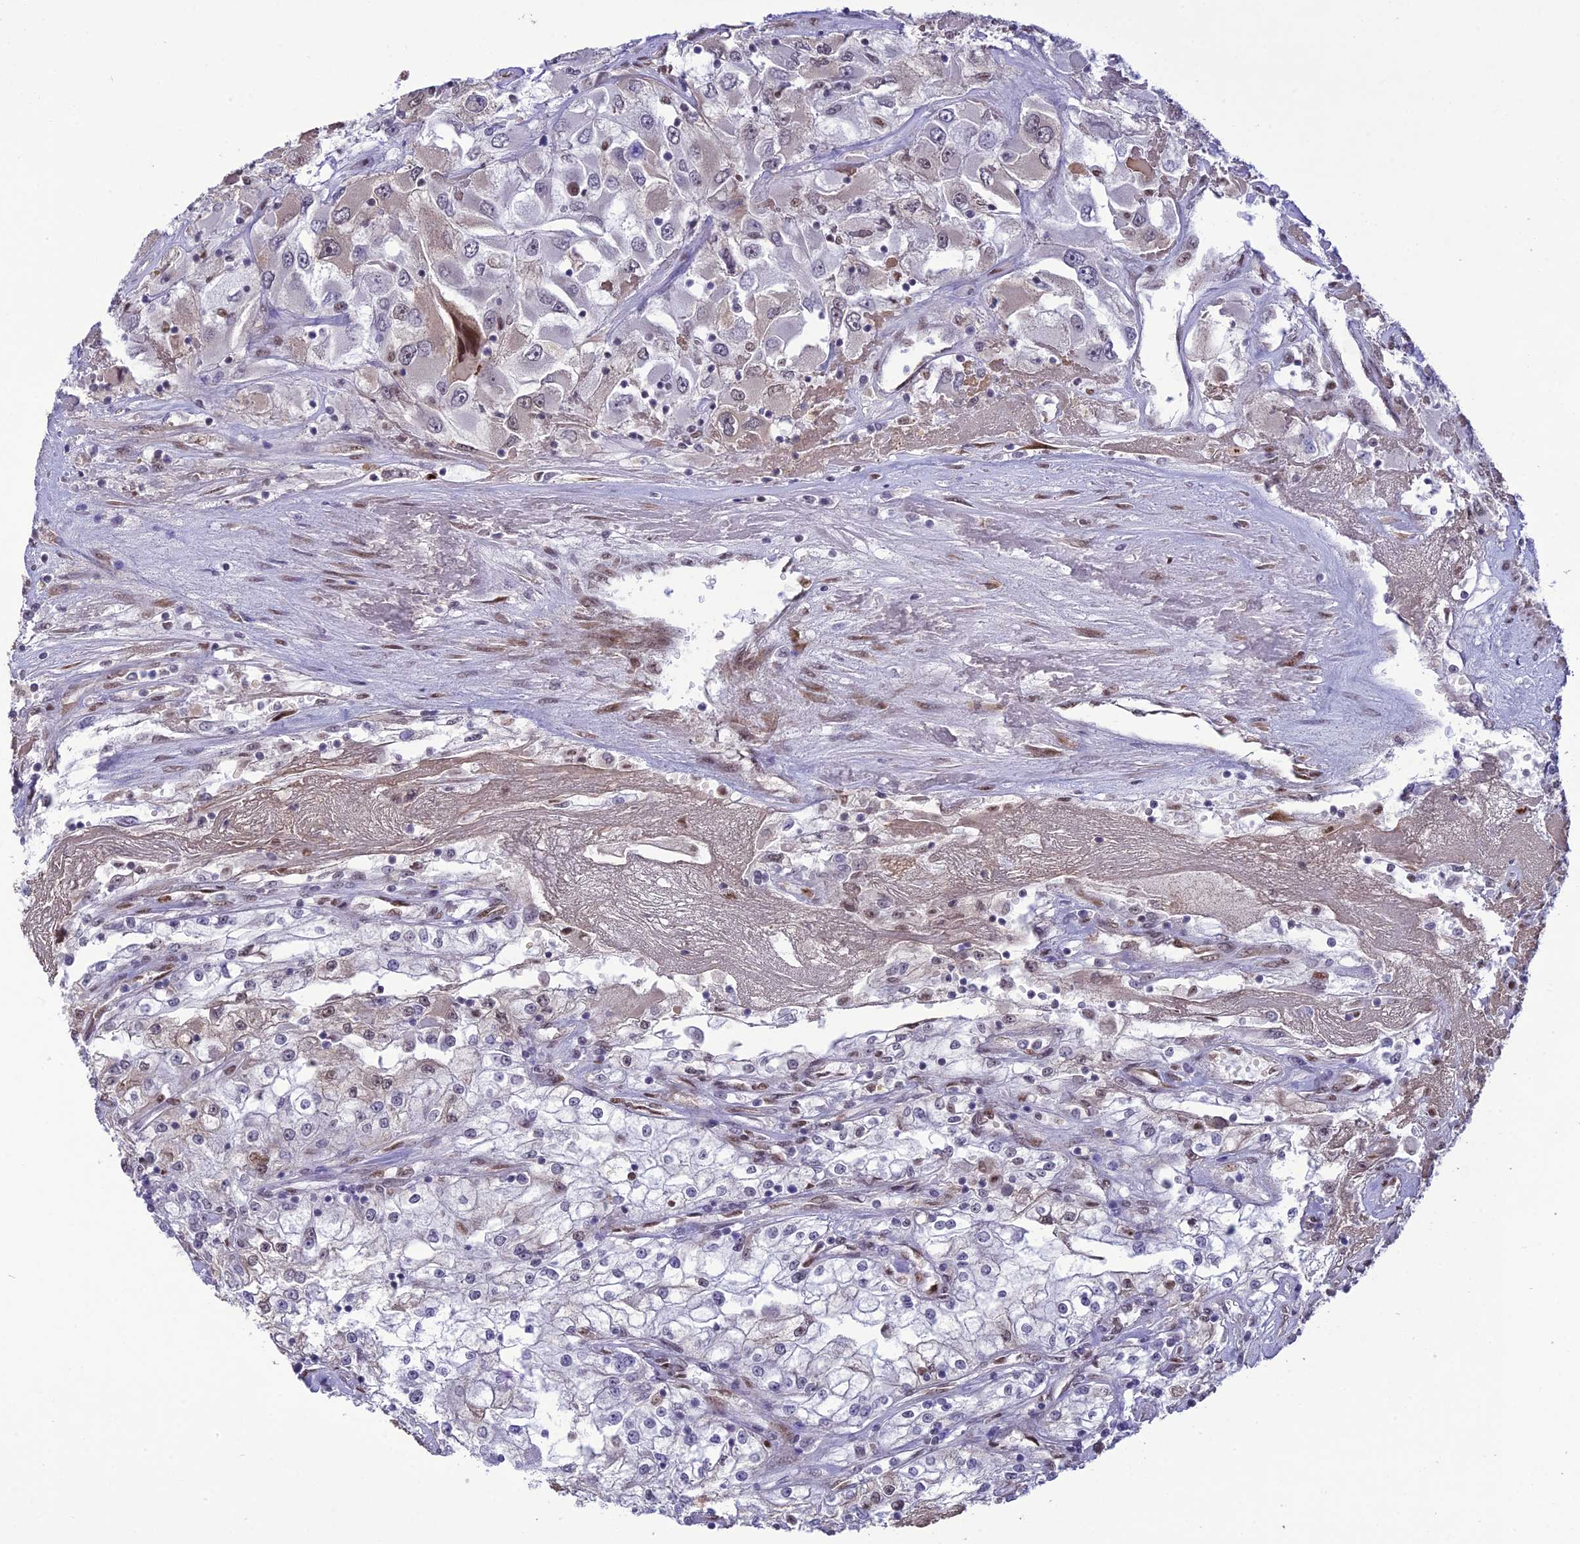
{"staining": {"intensity": "weak", "quantity": "<25%", "location": "nuclear"}, "tissue": "renal cancer", "cell_type": "Tumor cells", "image_type": "cancer", "snomed": [{"axis": "morphology", "description": "Adenocarcinoma, NOS"}, {"axis": "topography", "description": "Kidney"}], "caption": "This is an immunohistochemistry (IHC) histopathology image of renal cancer (adenocarcinoma). There is no expression in tumor cells.", "gene": "DDX1", "patient": {"sex": "female", "age": 52}}